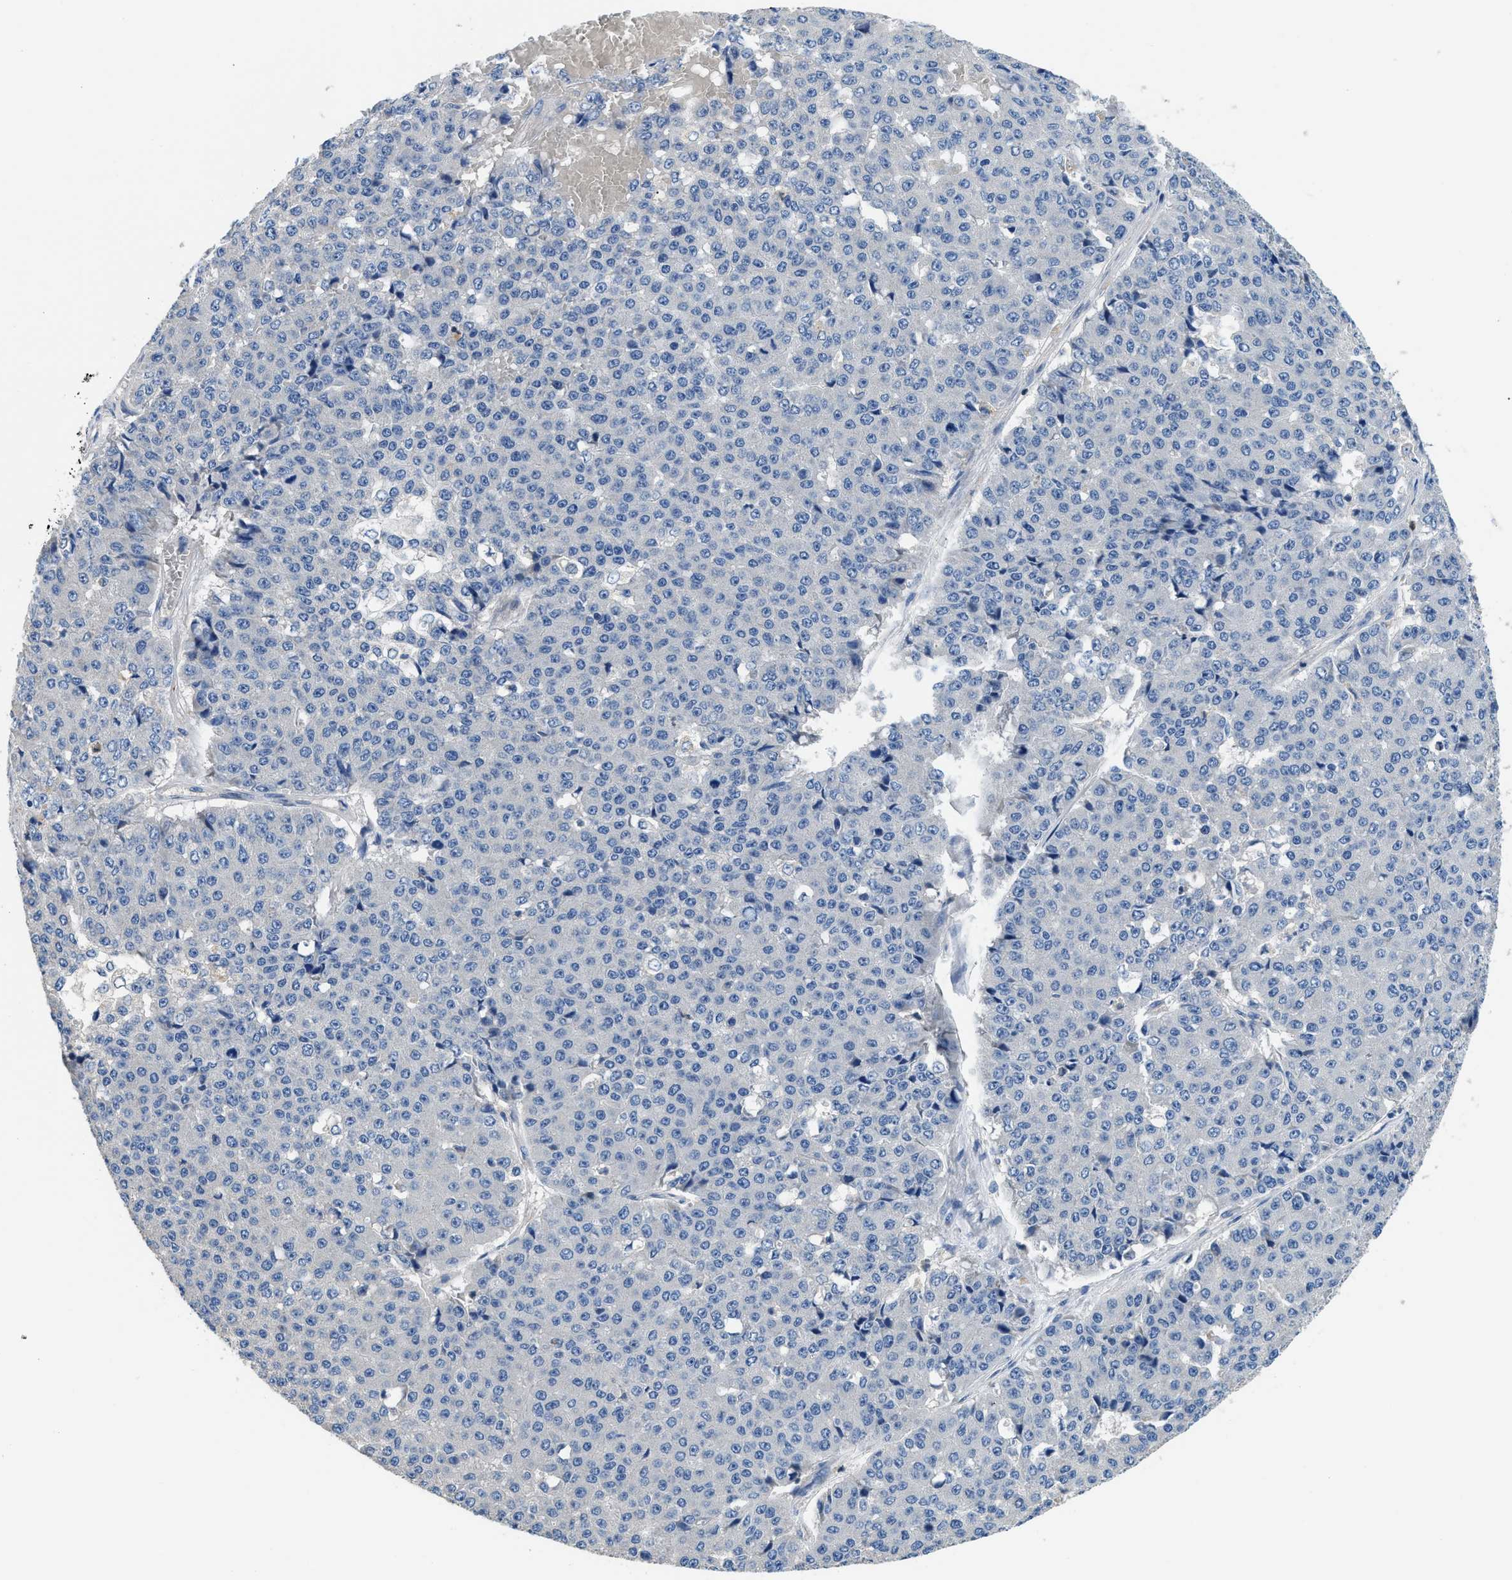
{"staining": {"intensity": "negative", "quantity": "none", "location": "none"}, "tissue": "pancreatic cancer", "cell_type": "Tumor cells", "image_type": "cancer", "snomed": [{"axis": "morphology", "description": "Adenocarcinoma, NOS"}, {"axis": "topography", "description": "Pancreas"}], "caption": "Immunohistochemistry (IHC) of human pancreatic adenocarcinoma exhibits no positivity in tumor cells. (DAB IHC, high magnification).", "gene": "TOX", "patient": {"sex": "male", "age": 50}}